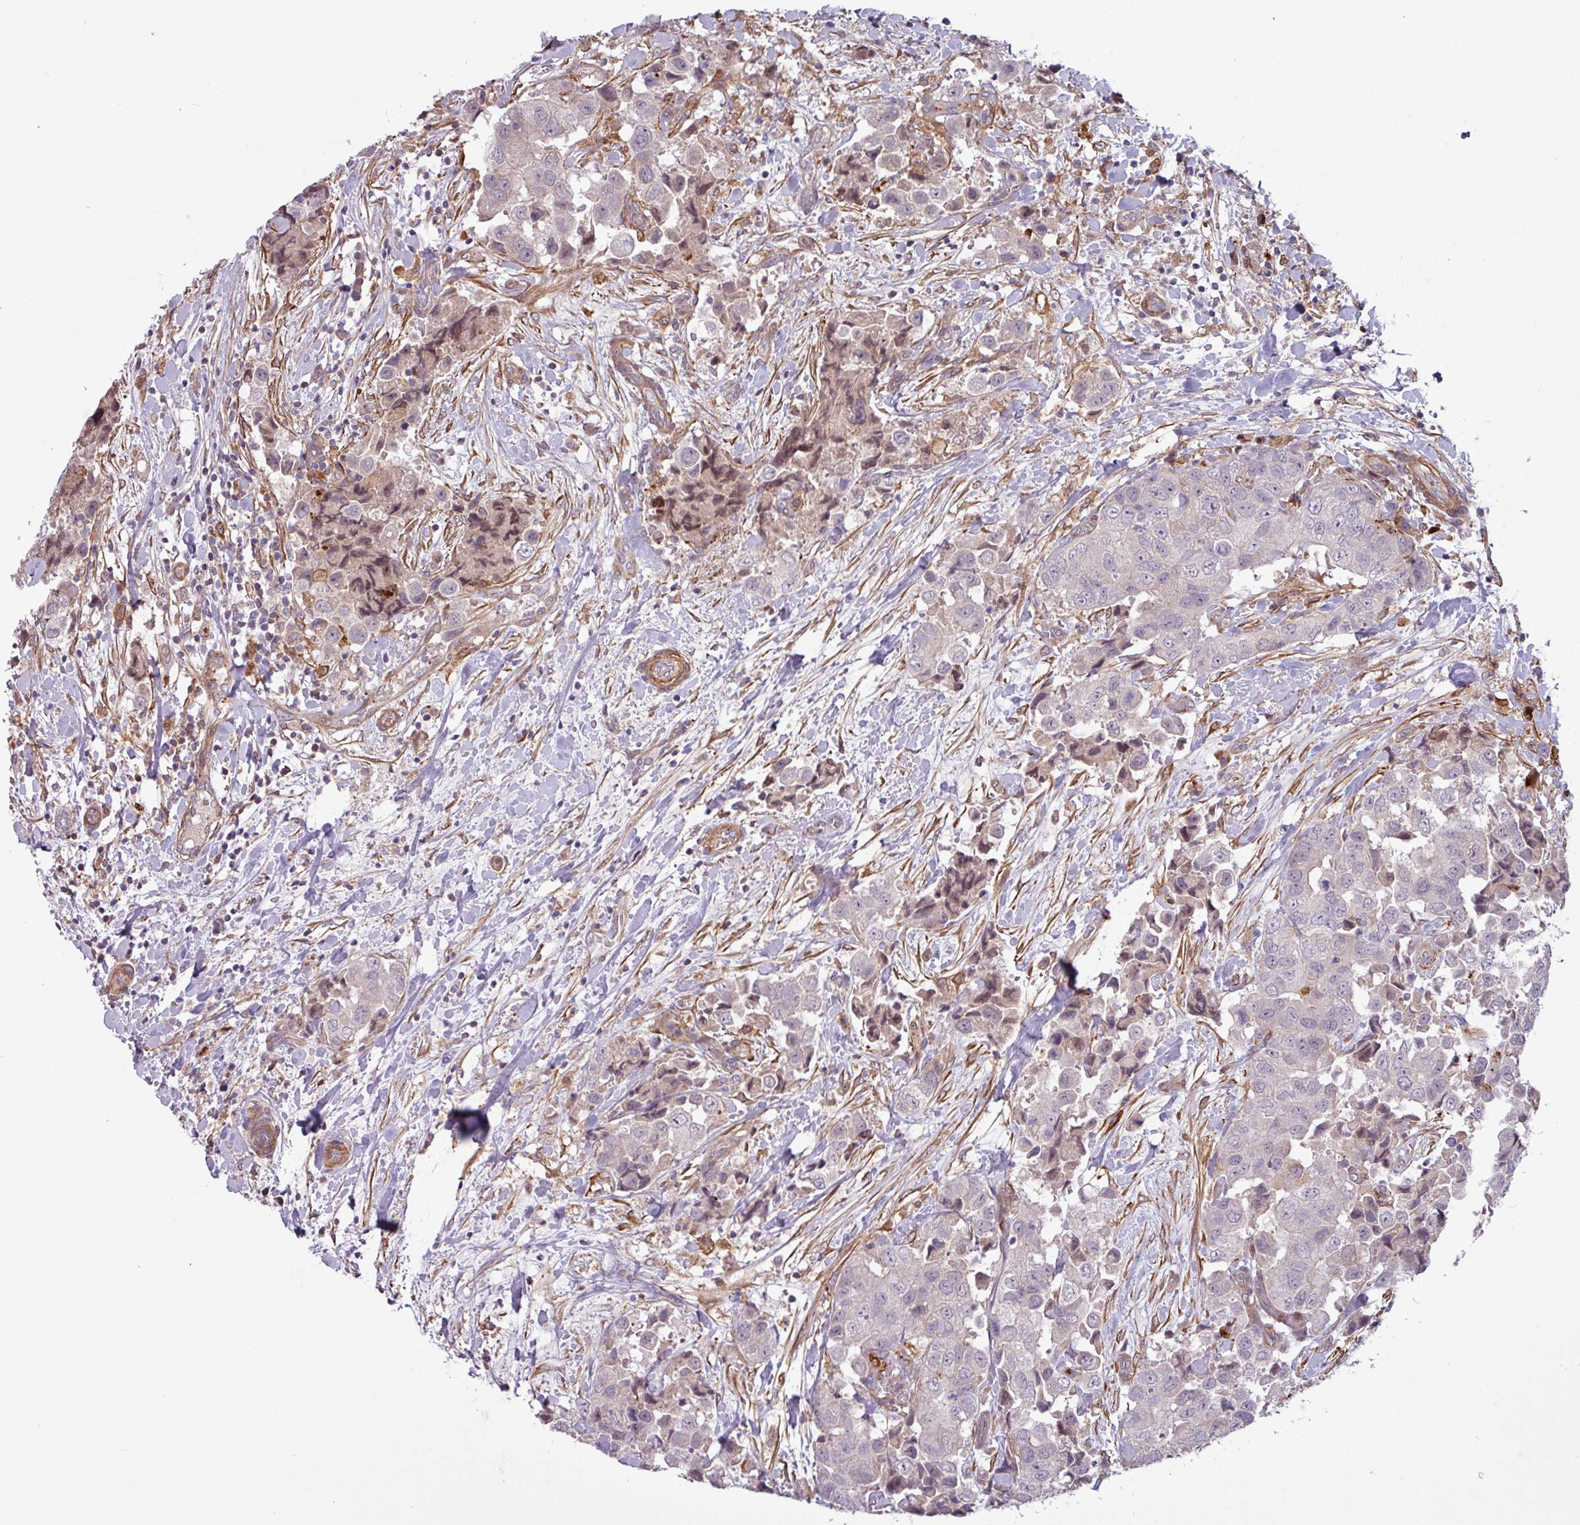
{"staining": {"intensity": "moderate", "quantity": "25%-75%", "location": "nuclear"}, "tissue": "breast cancer", "cell_type": "Tumor cells", "image_type": "cancer", "snomed": [{"axis": "morphology", "description": "Normal tissue, NOS"}, {"axis": "morphology", "description": "Duct carcinoma"}, {"axis": "topography", "description": "Breast"}], "caption": "Immunohistochemical staining of infiltrating ductal carcinoma (breast) shows medium levels of moderate nuclear positivity in about 25%-75% of tumor cells.", "gene": "PCED1A", "patient": {"sex": "female", "age": 62}}